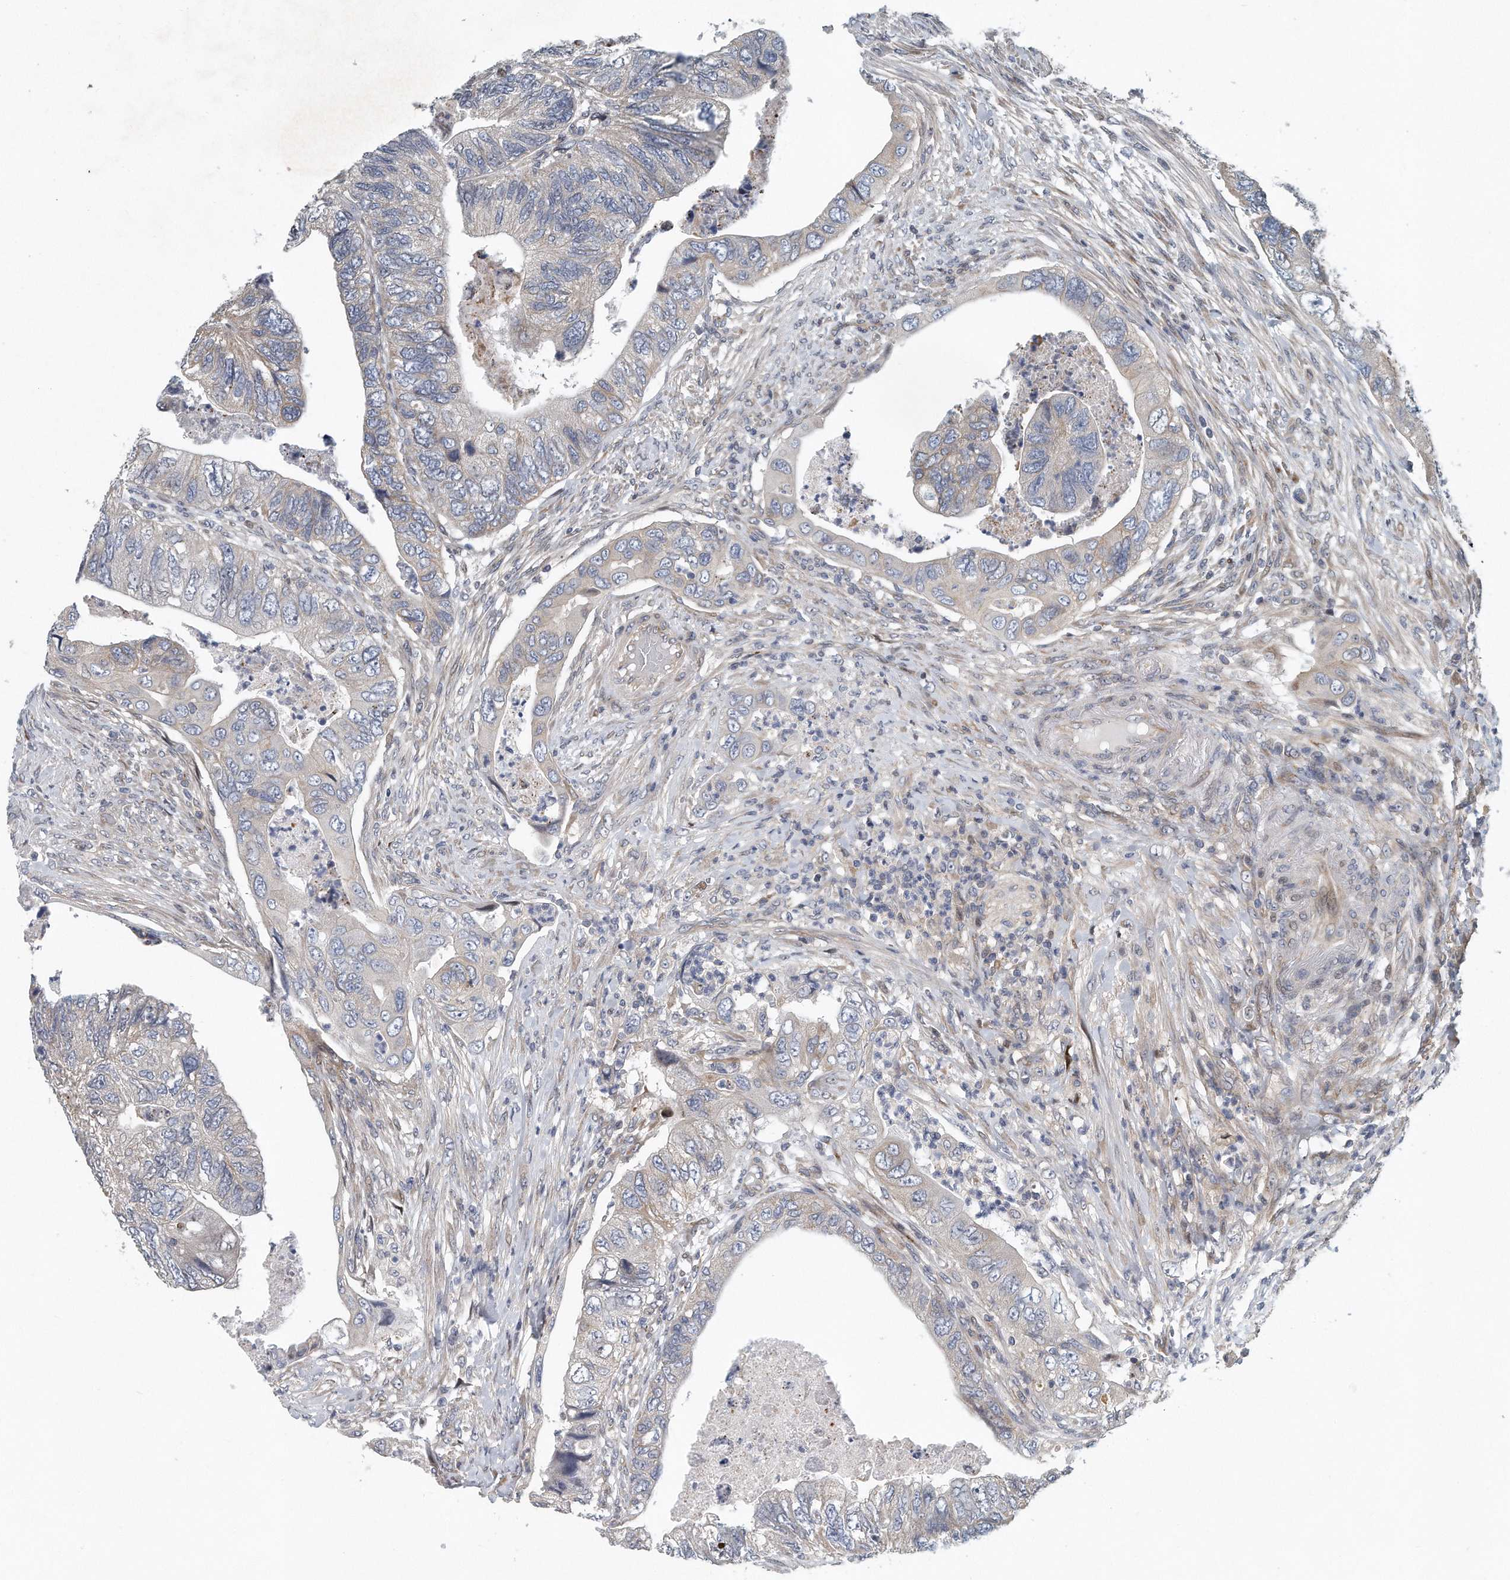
{"staining": {"intensity": "negative", "quantity": "none", "location": "none"}, "tissue": "colorectal cancer", "cell_type": "Tumor cells", "image_type": "cancer", "snomed": [{"axis": "morphology", "description": "Adenocarcinoma, NOS"}, {"axis": "topography", "description": "Rectum"}], "caption": "IHC micrograph of human colorectal cancer (adenocarcinoma) stained for a protein (brown), which shows no staining in tumor cells.", "gene": "PCDH8", "patient": {"sex": "male", "age": 63}}